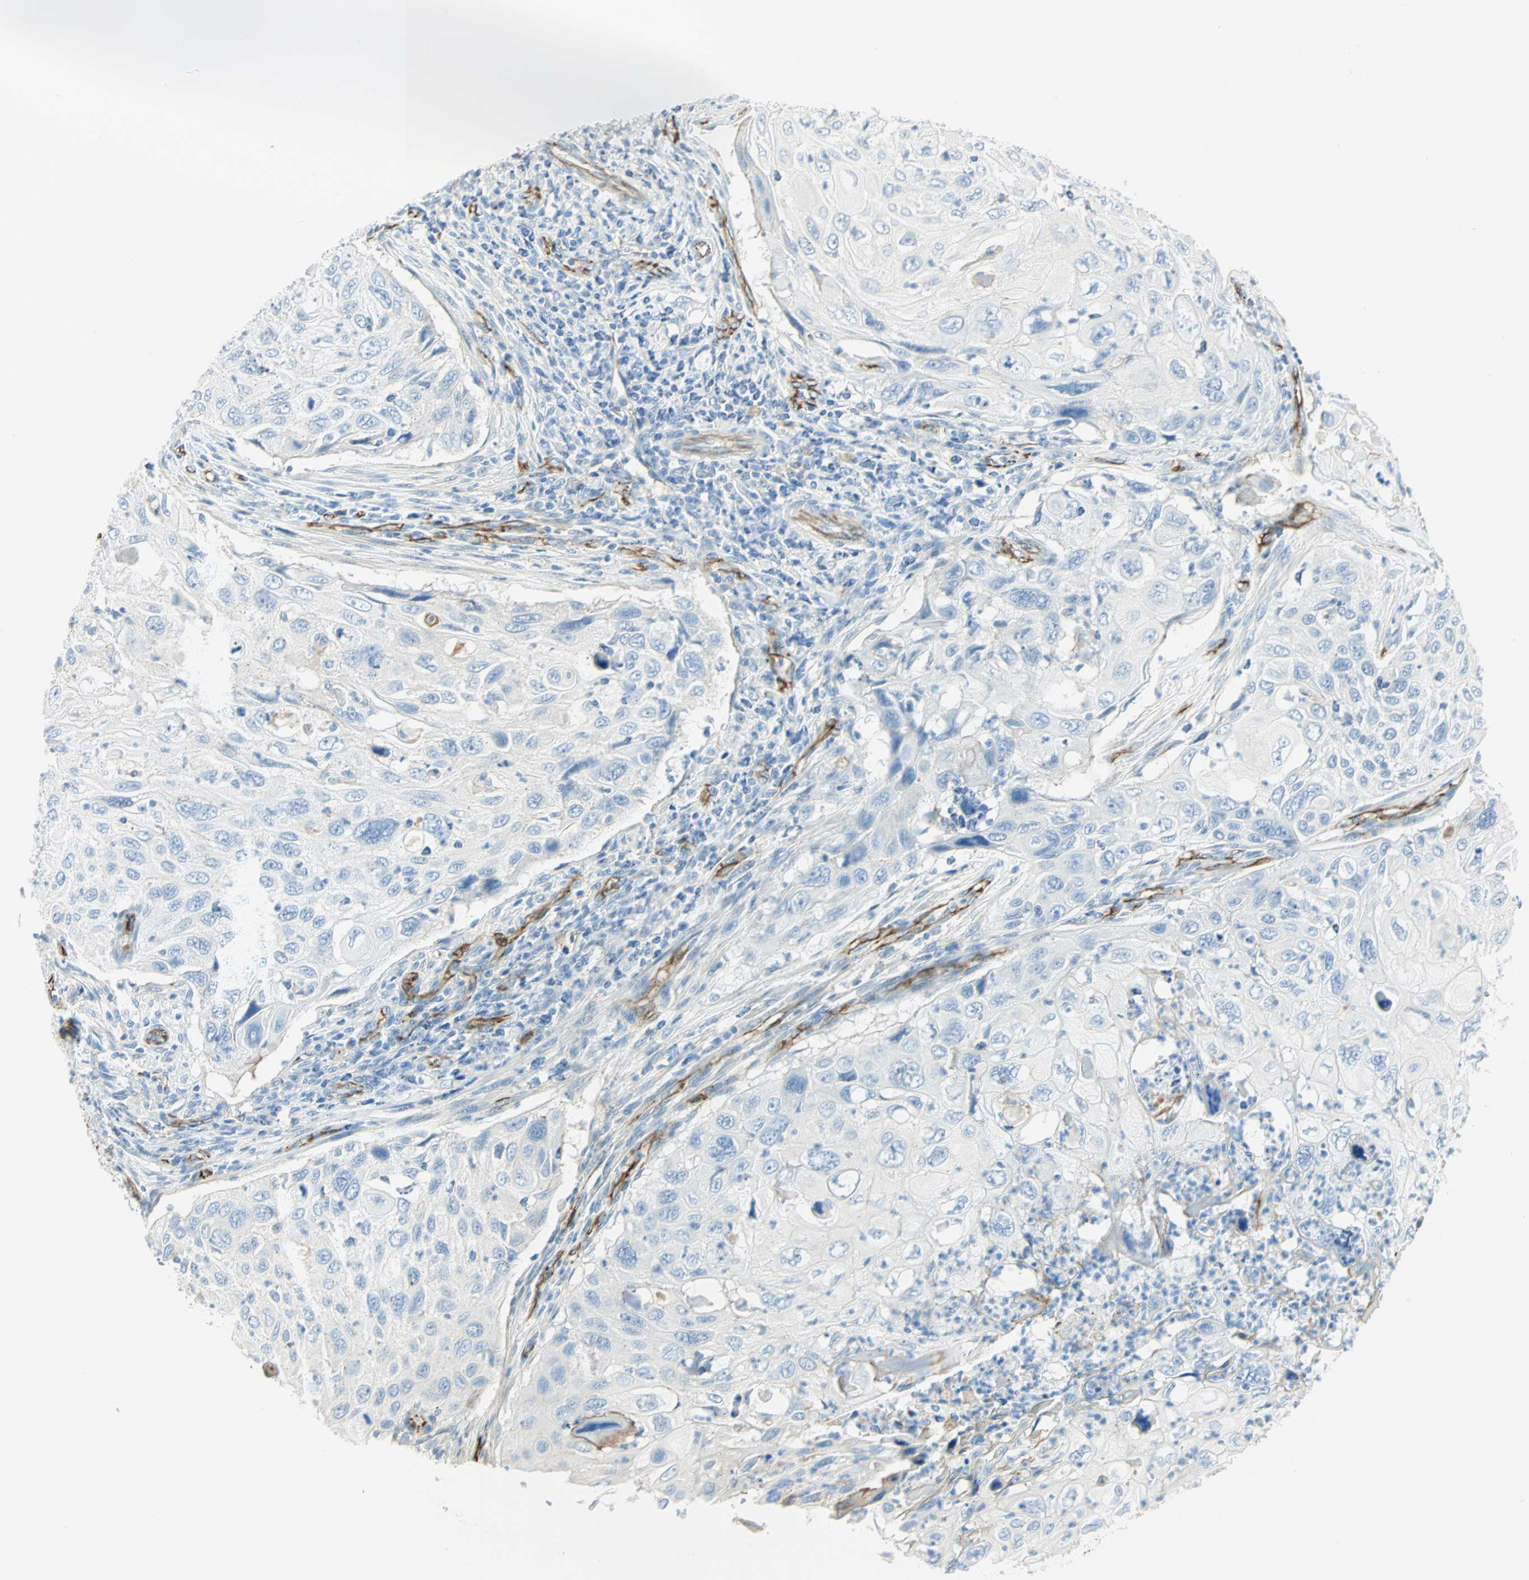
{"staining": {"intensity": "weak", "quantity": "25%-75%", "location": "cytoplasmic/membranous"}, "tissue": "cervical cancer", "cell_type": "Tumor cells", "image_type": "cancer", "snomed": [{"axis": "morphology", "description": "Squamous cell carcinoma, NOS"}, {"axis": "topography", "description": "Cervix"}], "caption": "Immunohistochemistry (DAB) staining of human cervical squamous cell carcinoma reveals weak cytoplasmic/membranous protein expression in about 25%-75% of tumor cells. (Brightfield microscopy of DAB IHC at high magnification).", "gene": "VPS9D1", "patient": {"sex": "female", "age": 70}}